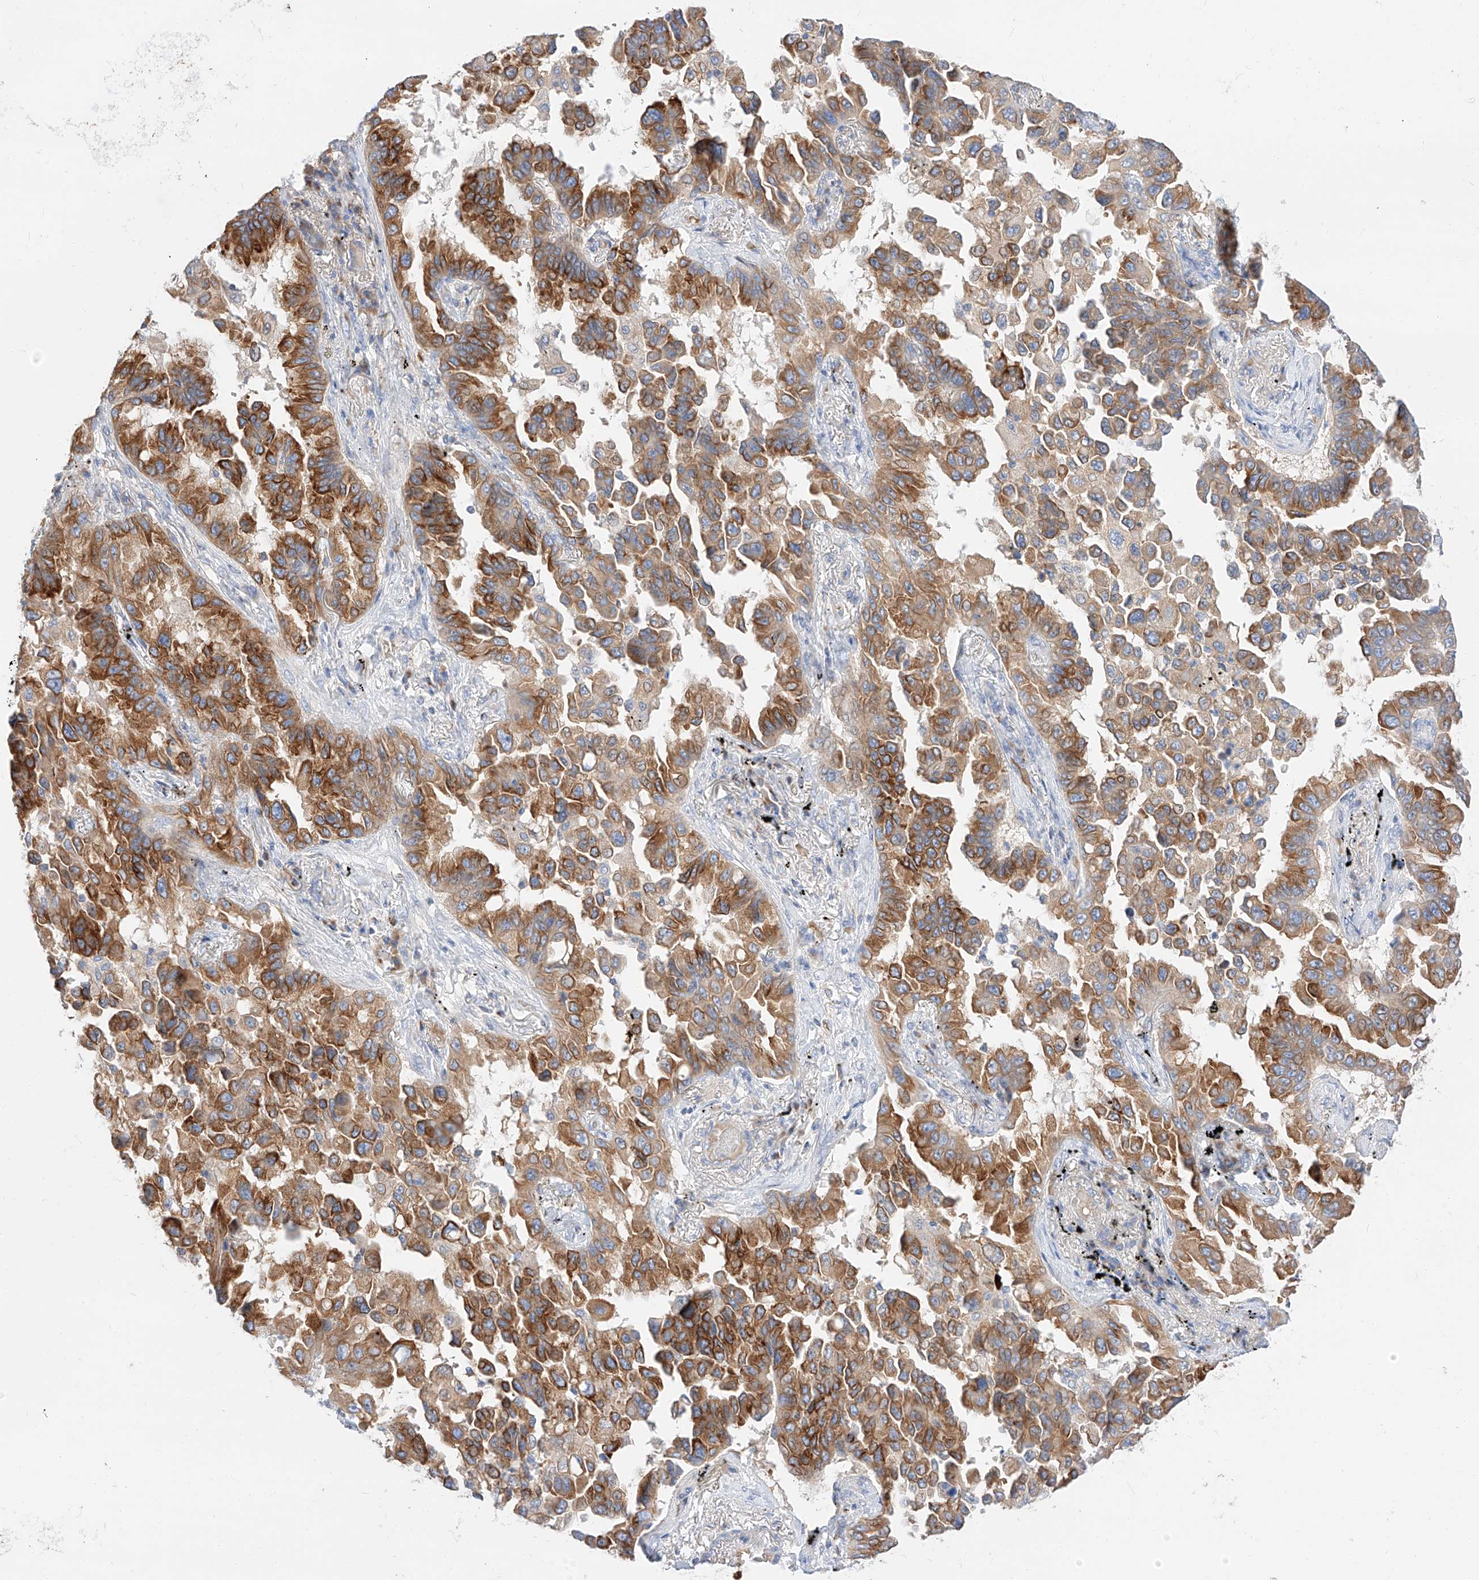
{"staining": {"intensity": "moderate", "quantity": ">75%", "location": "cytoplasmic/membranous"}, "tissue": "lung cancer", "cell_type": "Tumor cells", "image_type": "cancer", "snomed": [{"axis": "morphology", "description": "Adenocarcinoma, NOS"}, {"axis": "topography", "description": "Lung"}], "caption": "Moderate cytoplasmic/membranous protein expression is identified in about >75% of tumor cells in lung adenocarcinoma.", "gene": "MAP7", "patient": {"sex": "female", "age": 67}}